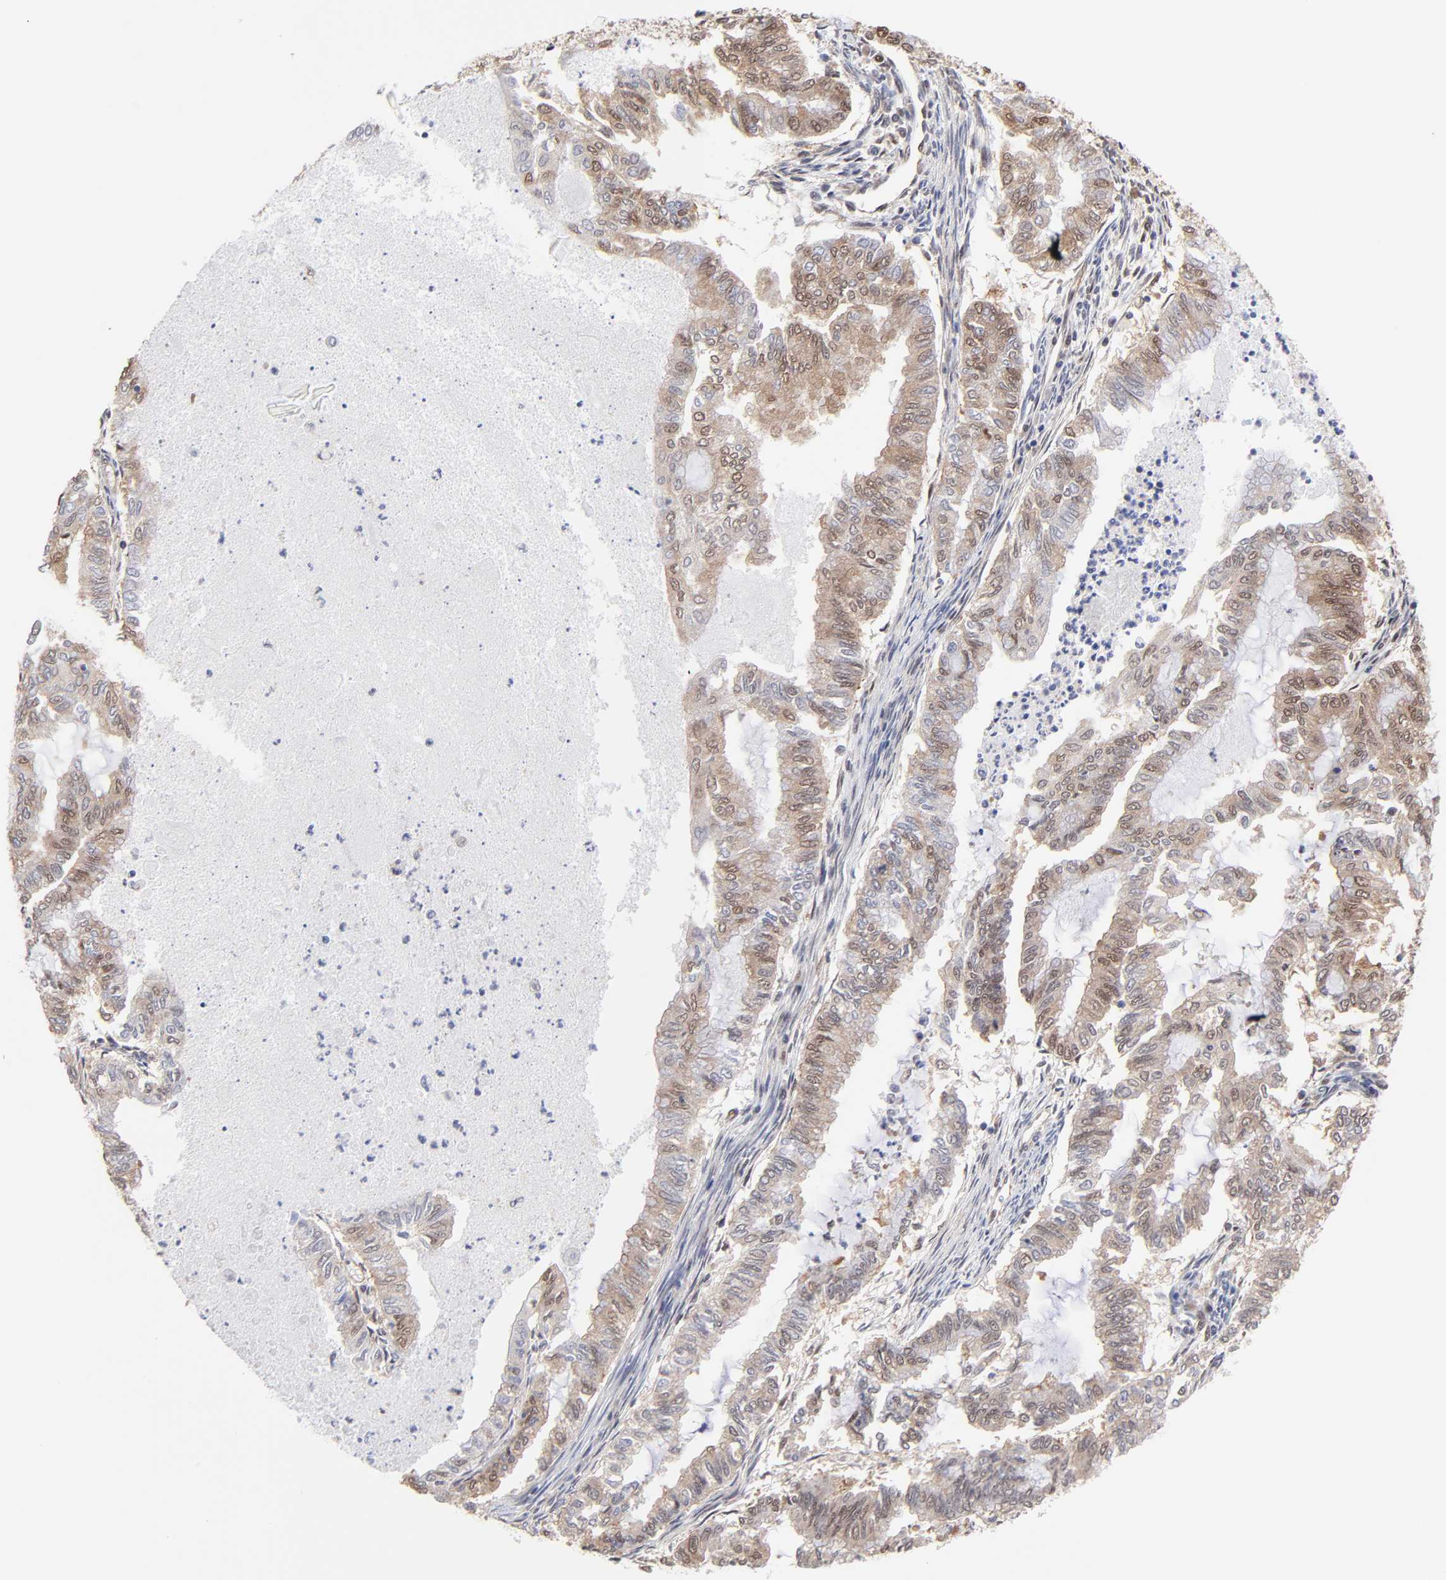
{"staining": {"intensity": "weak", "quantity": "25%-75%", "location": "cytoplasmic/membranous,nuclear"}, "tissue": "endometrial cancer", "cell_type": "Tumor cells", "image_type": "cancer", "snomed": [{"axis": "morphology", "description": "Adenocarcinoma, NOS"}, {"axis": "topography", "description": "Endometrium"}], "caption": "Immunohistochemical staining of human endometrial adenocarcinoma reveals weak cytoplasmic/membranous and nuclear protein staining in about 25%-75% of tumor cells.", "gene": "PSMC4", "patient": {"sex": "female", "age": 79}}